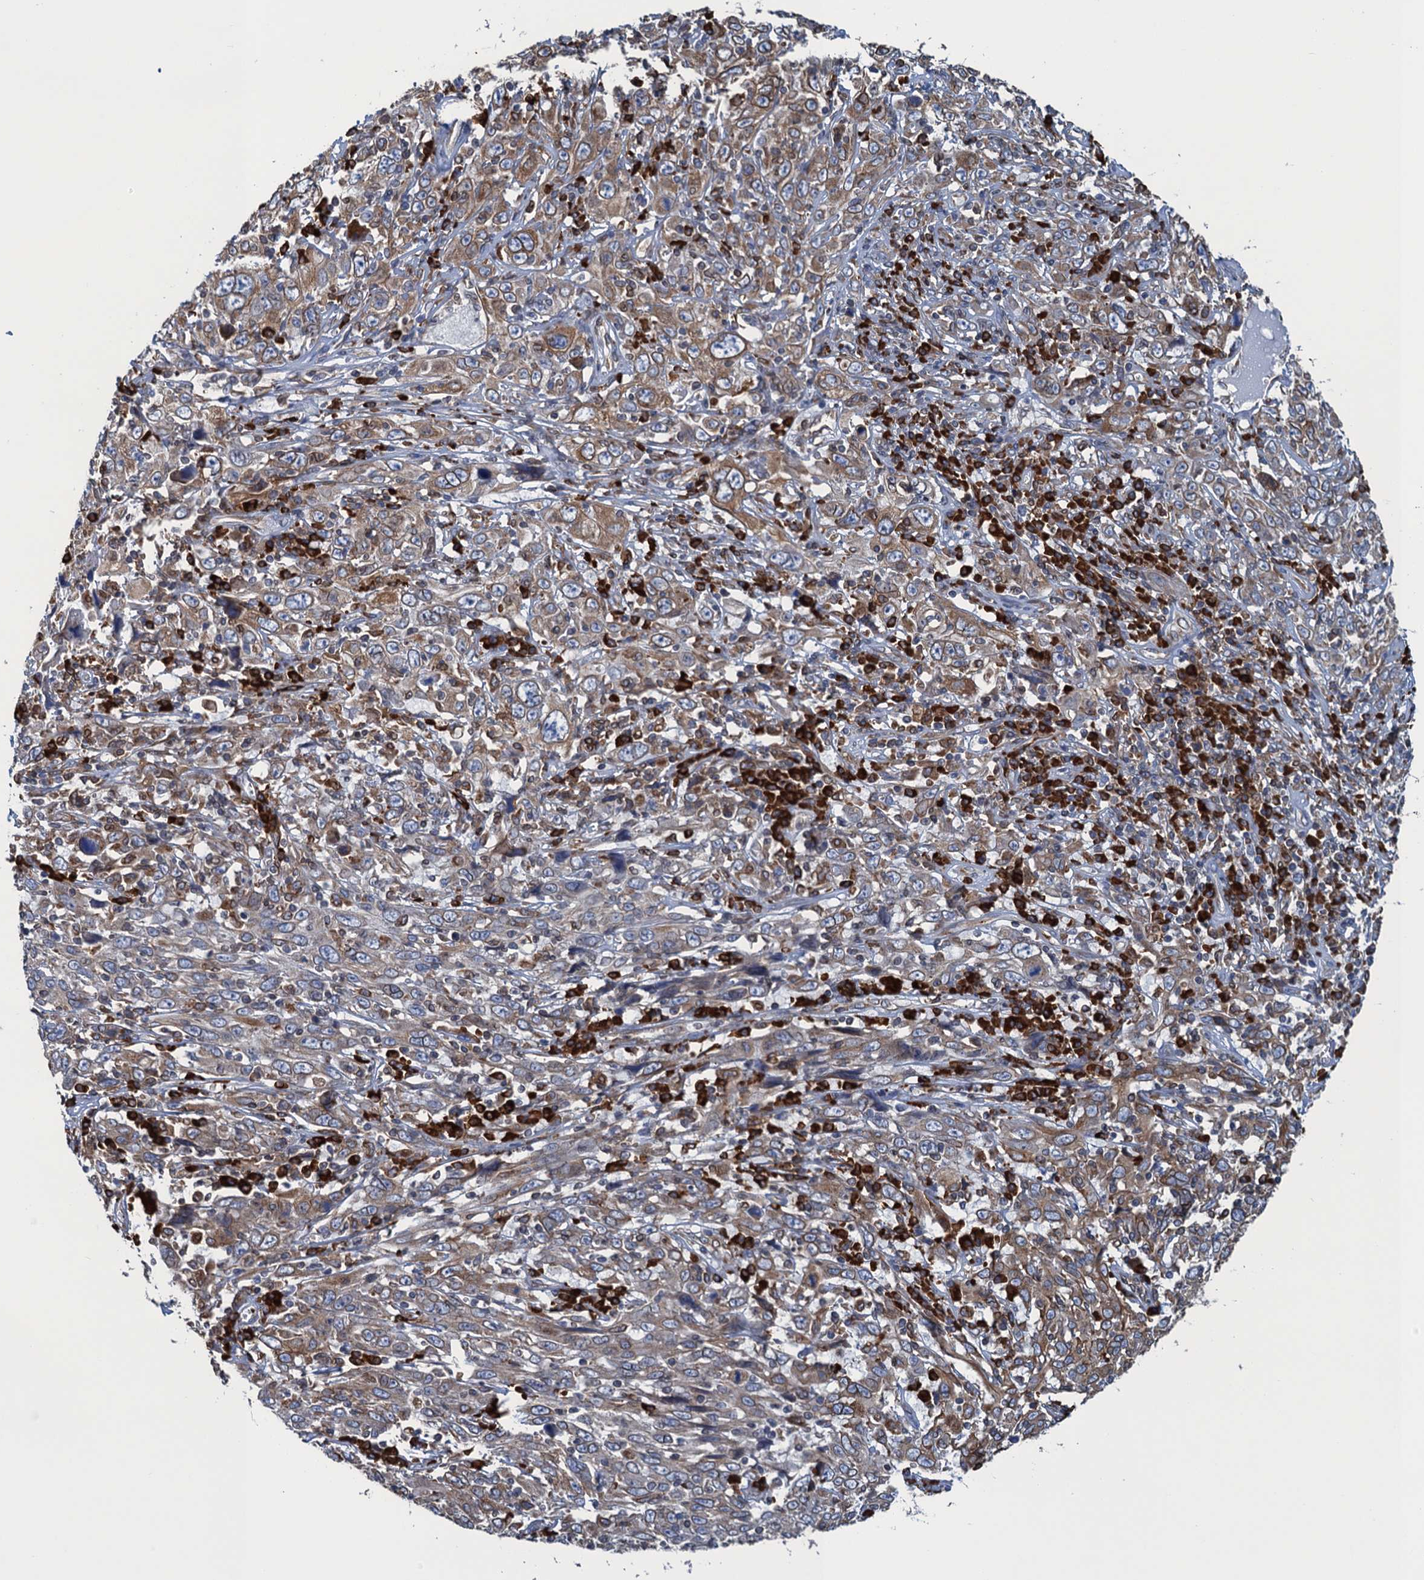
{"staining": {"intensity": "moderate", "quantity": ">75%", "location": "cytoplasmic/membranous"}, "tissue": "cervical cancer", "cell_type": "Tumor cells", "image_type": "cancer", "snomed": [{"axis": "morphology", "description": "Squamous cell carcinoma, NOS"}, {"axis": "topography", "description": "Cervix"}], "caption": "Immunohistochemical staining of cervical cancer exhibits medium levels of moderate cytoplasmic/membranous positivity in about >75% of tumor cells.", "gene": "TMEM205", "patient": {"sex": "female", "age": 46}}